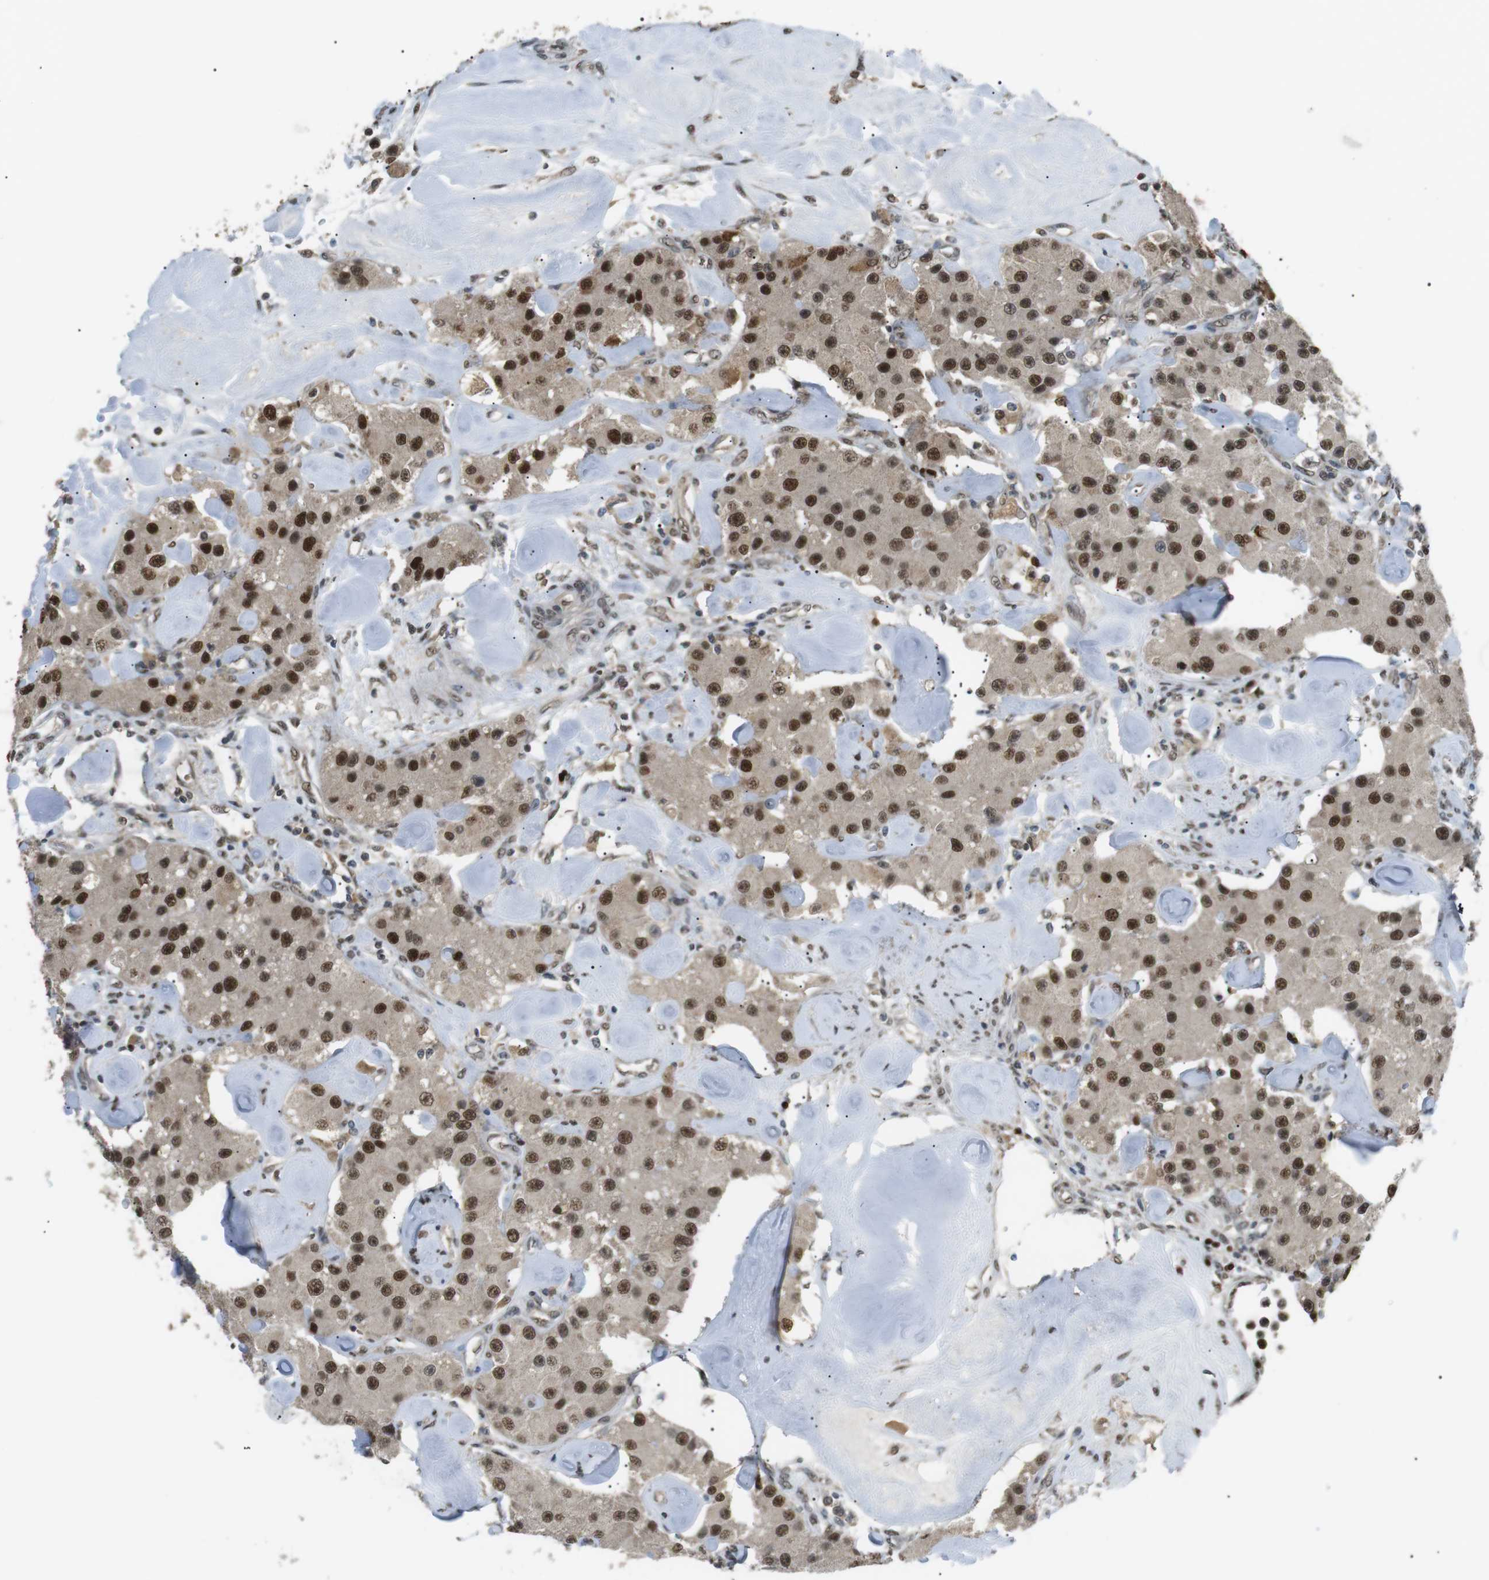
{"staining": {"intensity": "strong", "quantity": ">75%", "location": "nuclear"}, "tissue": "carcinoid", "cell_type": "Tumor cells", "image_type": "cancer", "snomed": [{"axis": "morphology", "description": "Carcinoid, malignant, NOS"}, {"axis": "topography", "description": "Pancreas"}], "caption": "The immunohistochemical stain labels strong nuclear staining in tumor cells of carcinoid (malignant) tissue. Nuclei are stained in blue.", "gene": "ORAI3", "patient": {"sex": "male", "age": 41}}